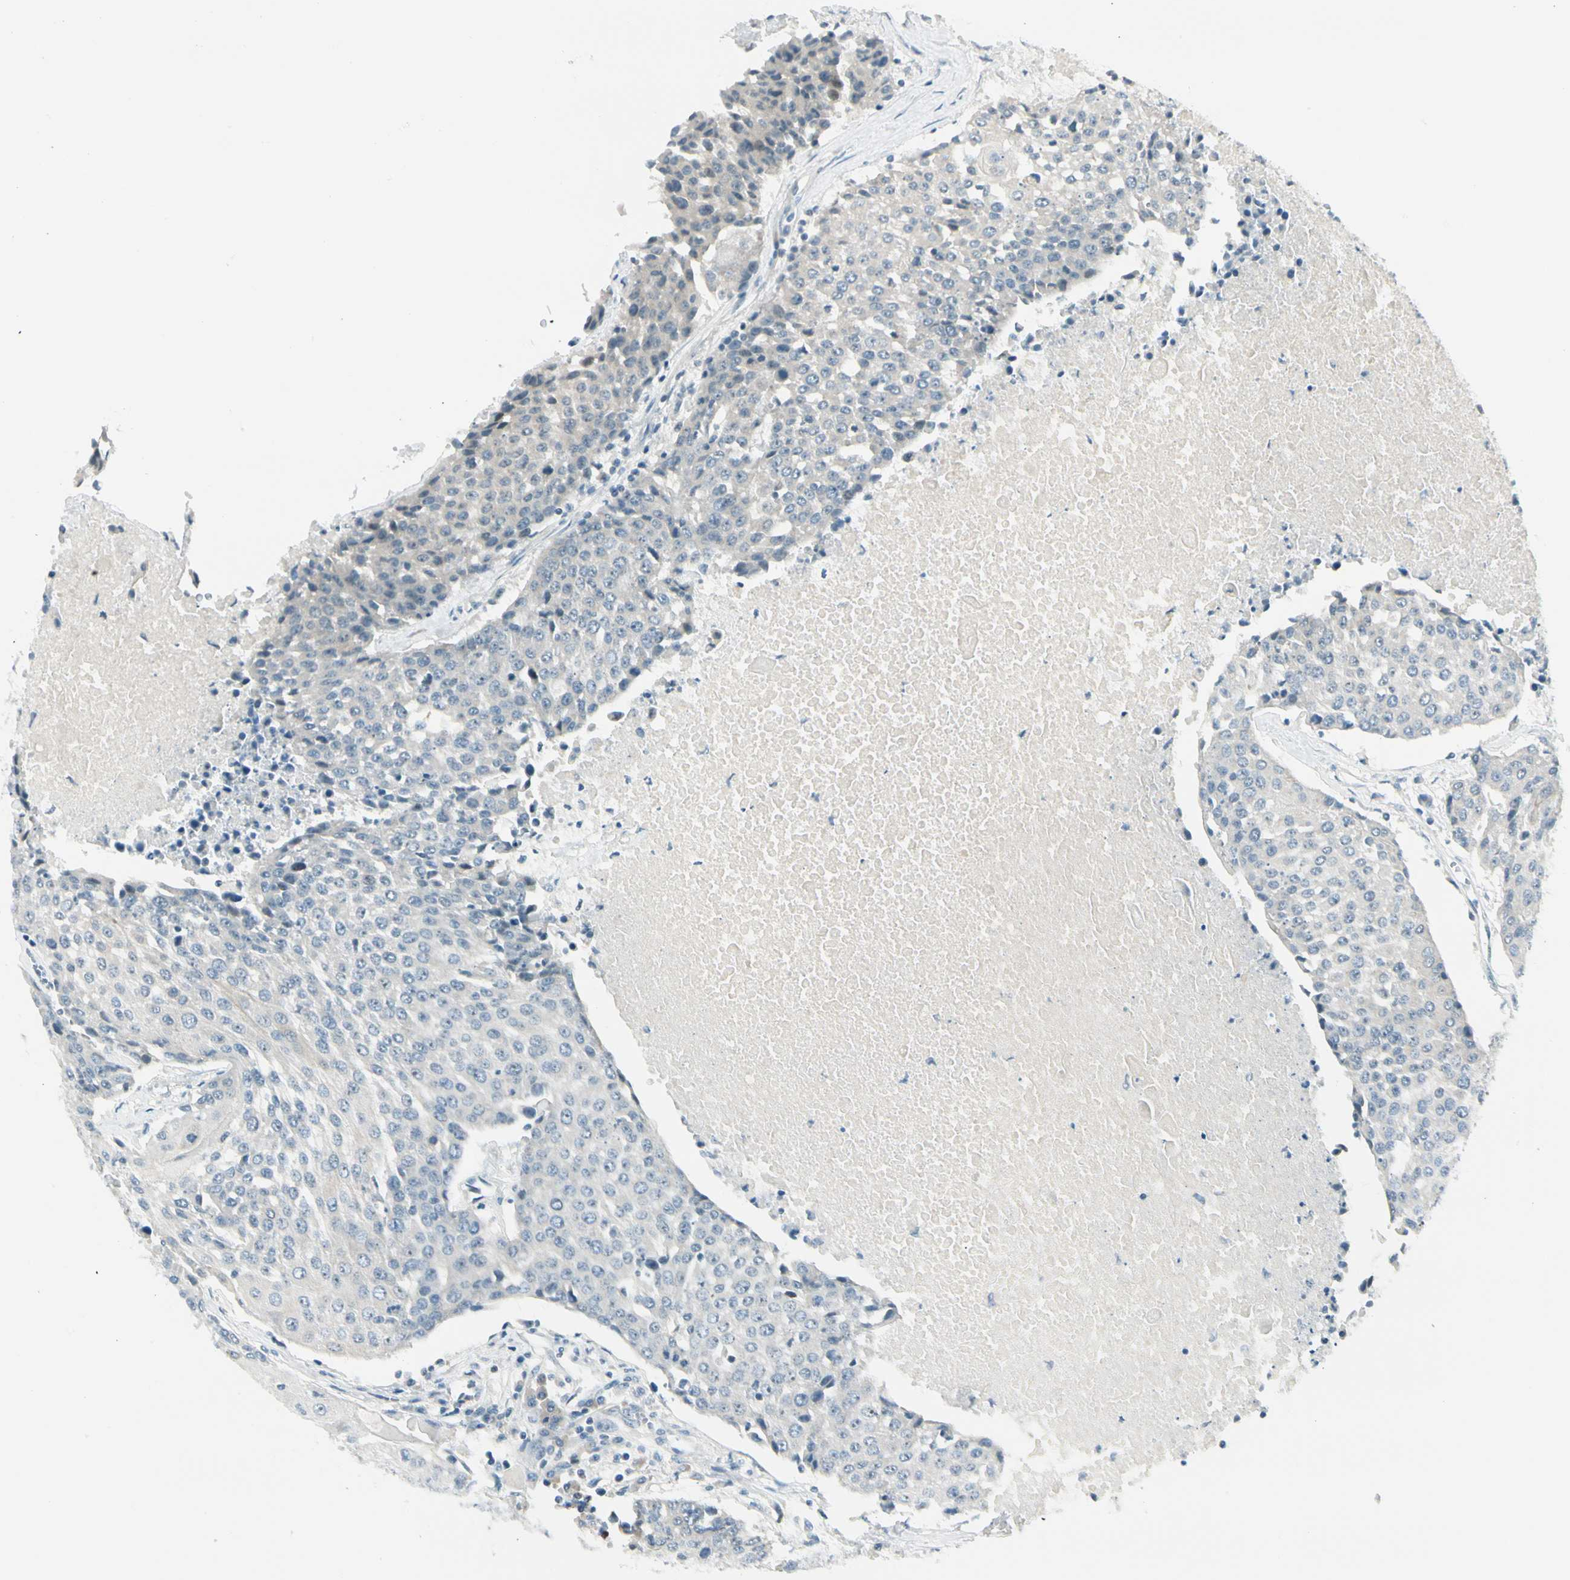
{"staining": {"intensity": "negative", "quantity": "none", "location": "none"}, "tissue": "urothelial cancer", "cell_type": "Tumor cells", "image_type": "cancer", "snomed": [{"axis": "morphology", "description": "Urothelial carcinoma, High grade"}, {"axis": "topography", "description": "Urinary bladder"}], "caption": "Immunohistochemical staining of human high-grade urothelial carcinoma demonstrates no significant expression in tumor cells.", "gene": "ZSCAN1", "patient": {"sex": "female", "age": 85}}